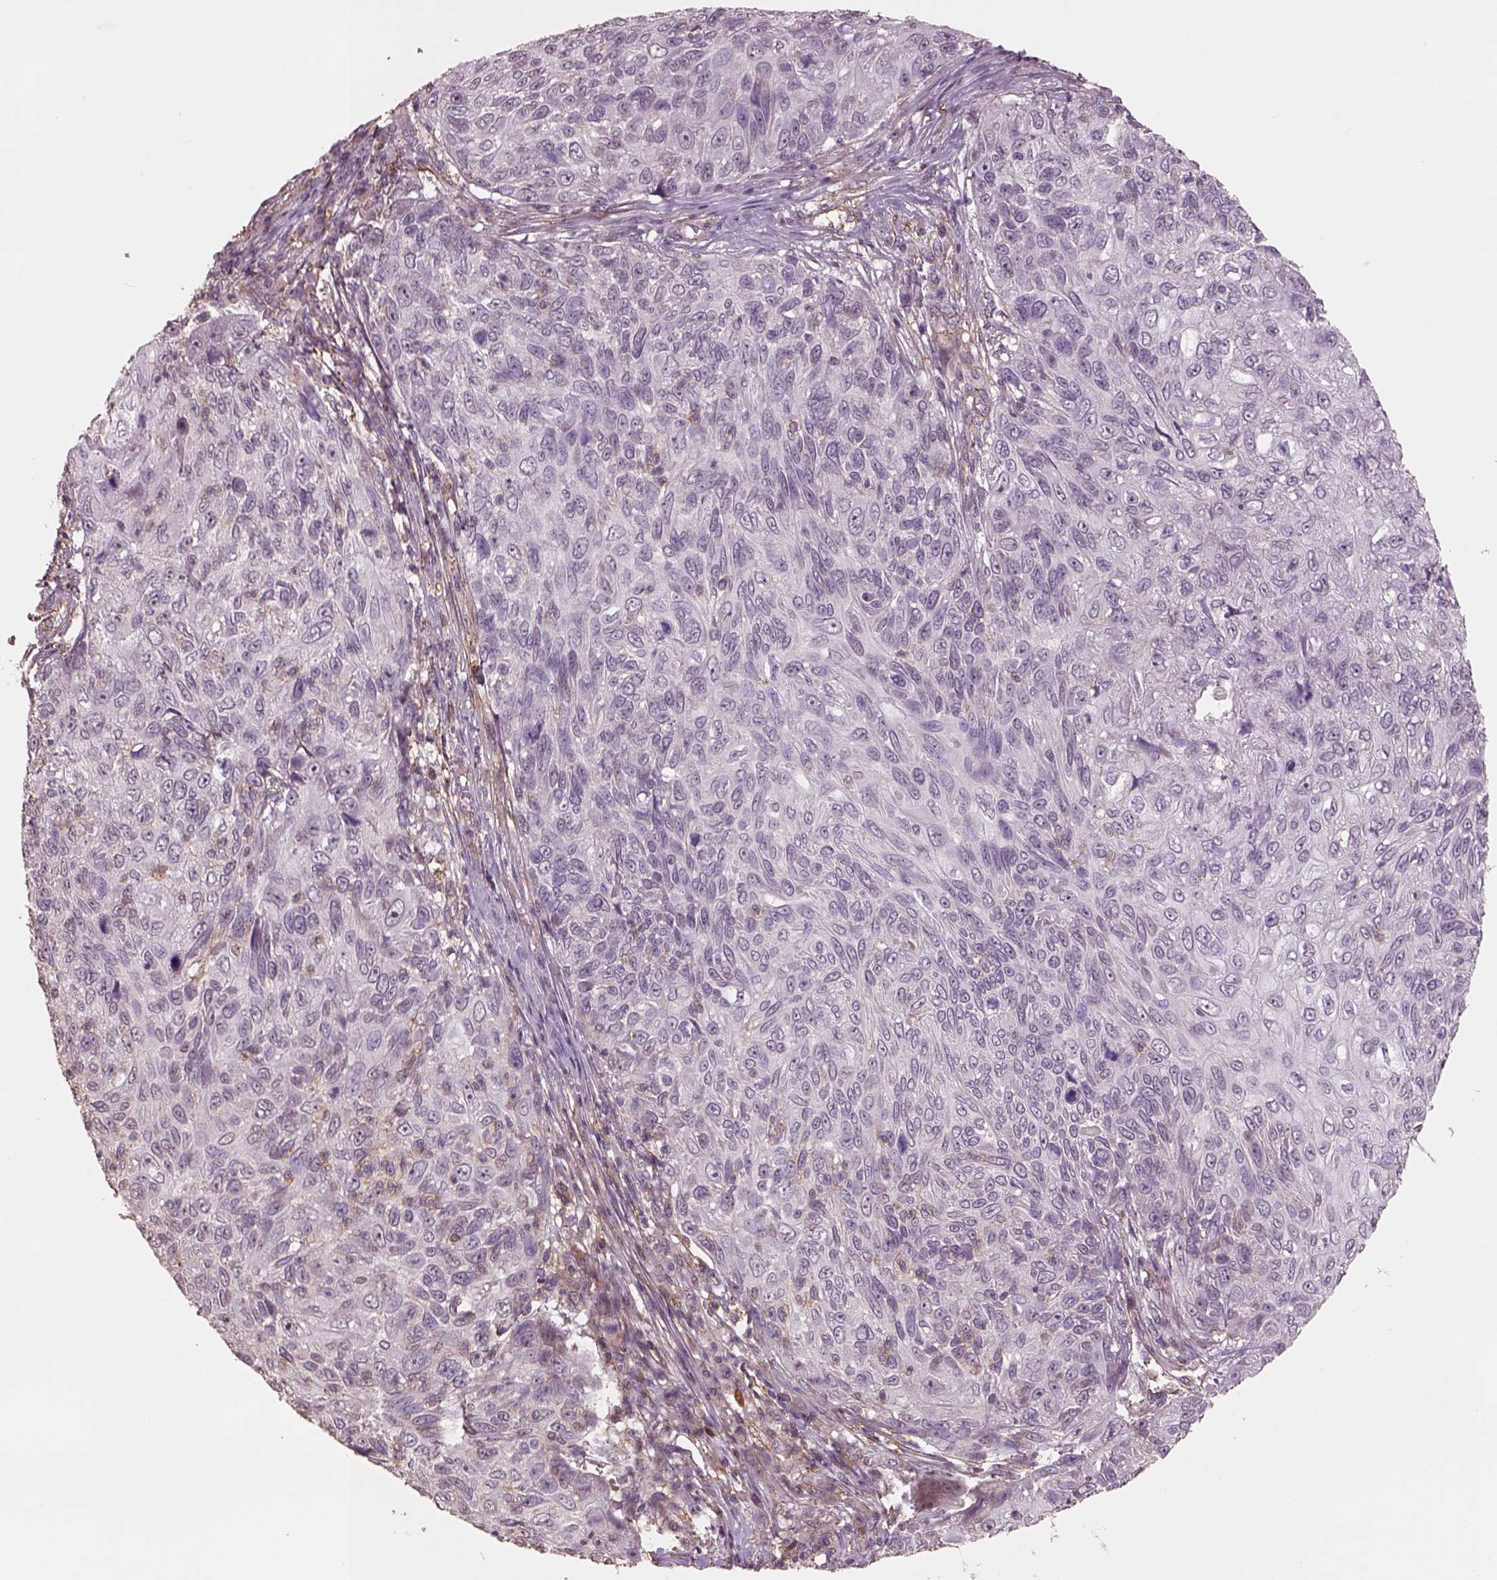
{"staining": {"intensity": "negative", "quantity": "none", "location": "none"}, "tissue": "skin cancer", "cell_type": "Tumor cells", "image_type": "cancer", "snomed": [{"axis": "morphology", "description": "Squamous cell carcinoma, NOS"}, {"axis": "topography", "description": "Skin"}], "caption": "The micrograph shows no significant staining in tumor cells of skin cancer (squamous cell carcinoma). The staining is performed using DAB (3,3'-diaminobenzidine) brown chromogen with nuclei counter-stained in using hematoxylin.", "gene": "LIN7A", "patient": {"sex": "male", "age": 92}}